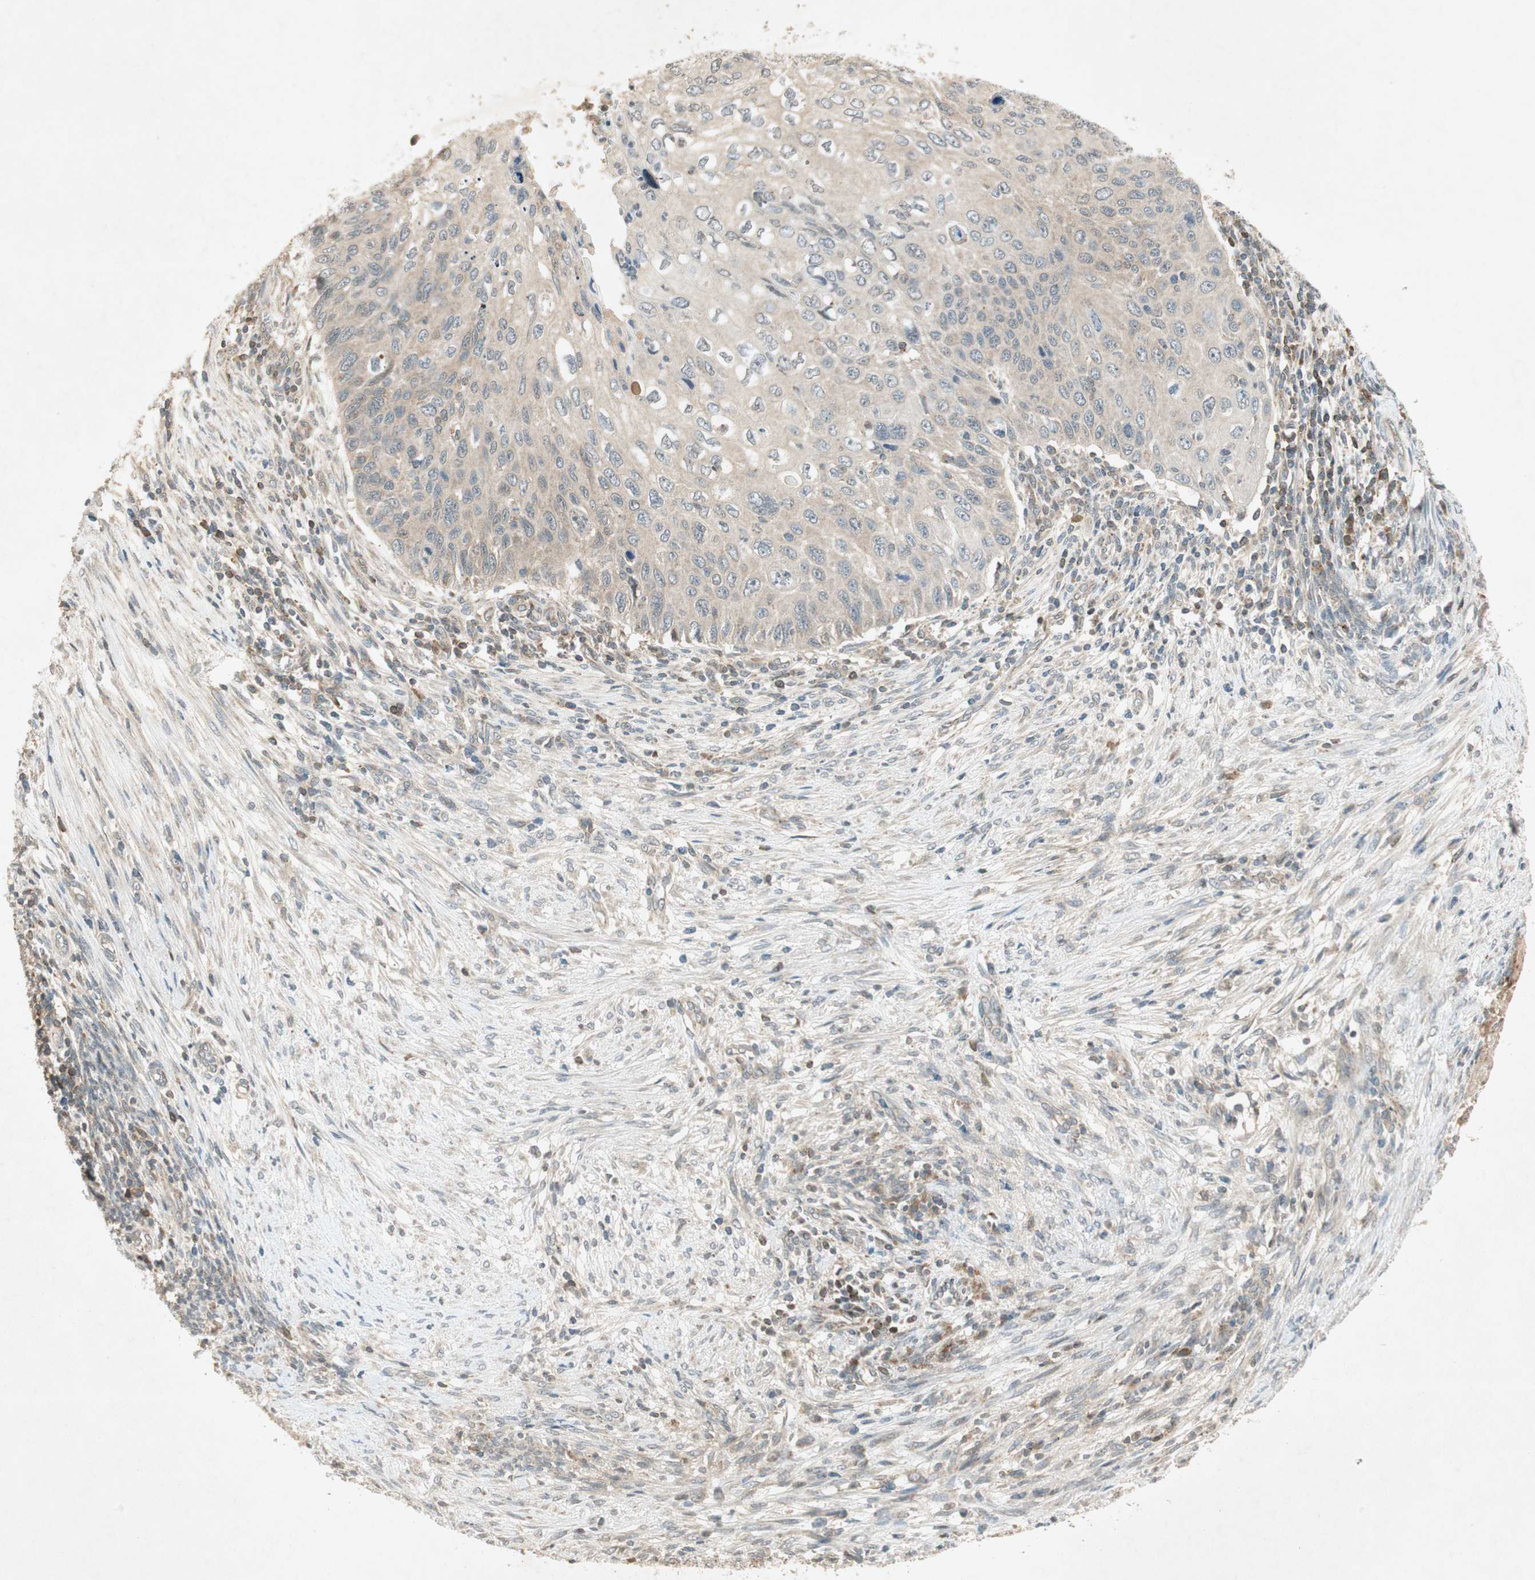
{"staining": {"intensity": "weak", "quantity": "<25%", "location": "cytoplasmic/membranous"}, "tissue": "cervical cancer", "cell_type": "Tumor cells", "image_type": "cancer", "snomed": [{"axis": "morphology", "description": "Squamous cell carcinoma, NOS"}, {"axis": "topography", "description": "Cervix"}], "caption": "Tumor cells are negative for protein expression in human cervical cancer (squamous cell carcinoma).", "gene": "USP2", "patient": {"sex": "female", "age": 70}}